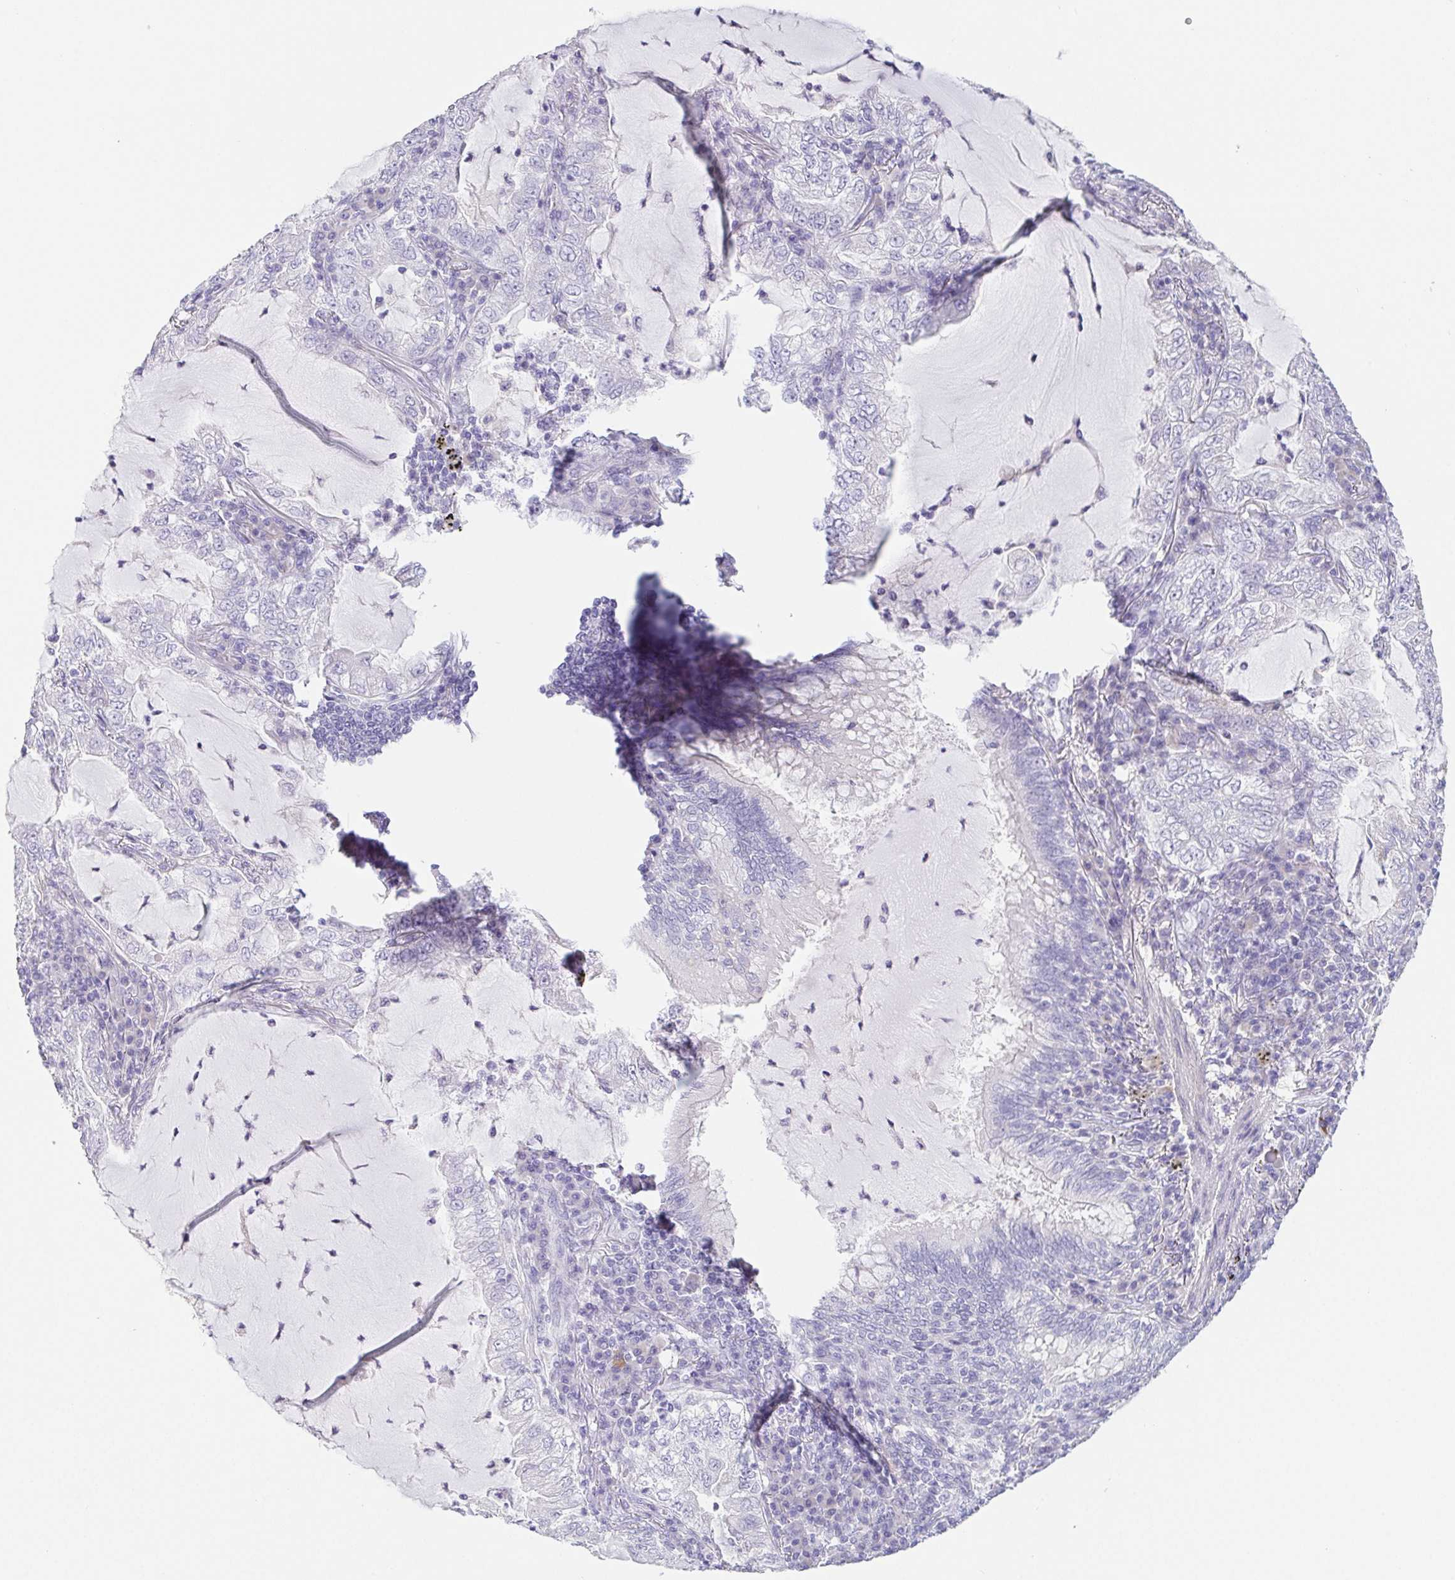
{"staining": {"intensity": "negative", "quantity": "none", "location": "none"}, "tissue": "lung cancer", "cell_type": "Tumor cells", "image_type": "cancer", "snomed": [{"axis": "morphology", "description": "Adenocarcinoma, NOS"}, {"axis": "topography", "description": "Lung"}], "caption": "Immunohistochemistry (IHC) histopathology image of neoplastic tissue: human lung adenocarcinoma stained with DAB demonstrates no significant protein staining in tumor cells.", "gene": "HDGFL1", "patient": {"sex": "female", "age": 73}}